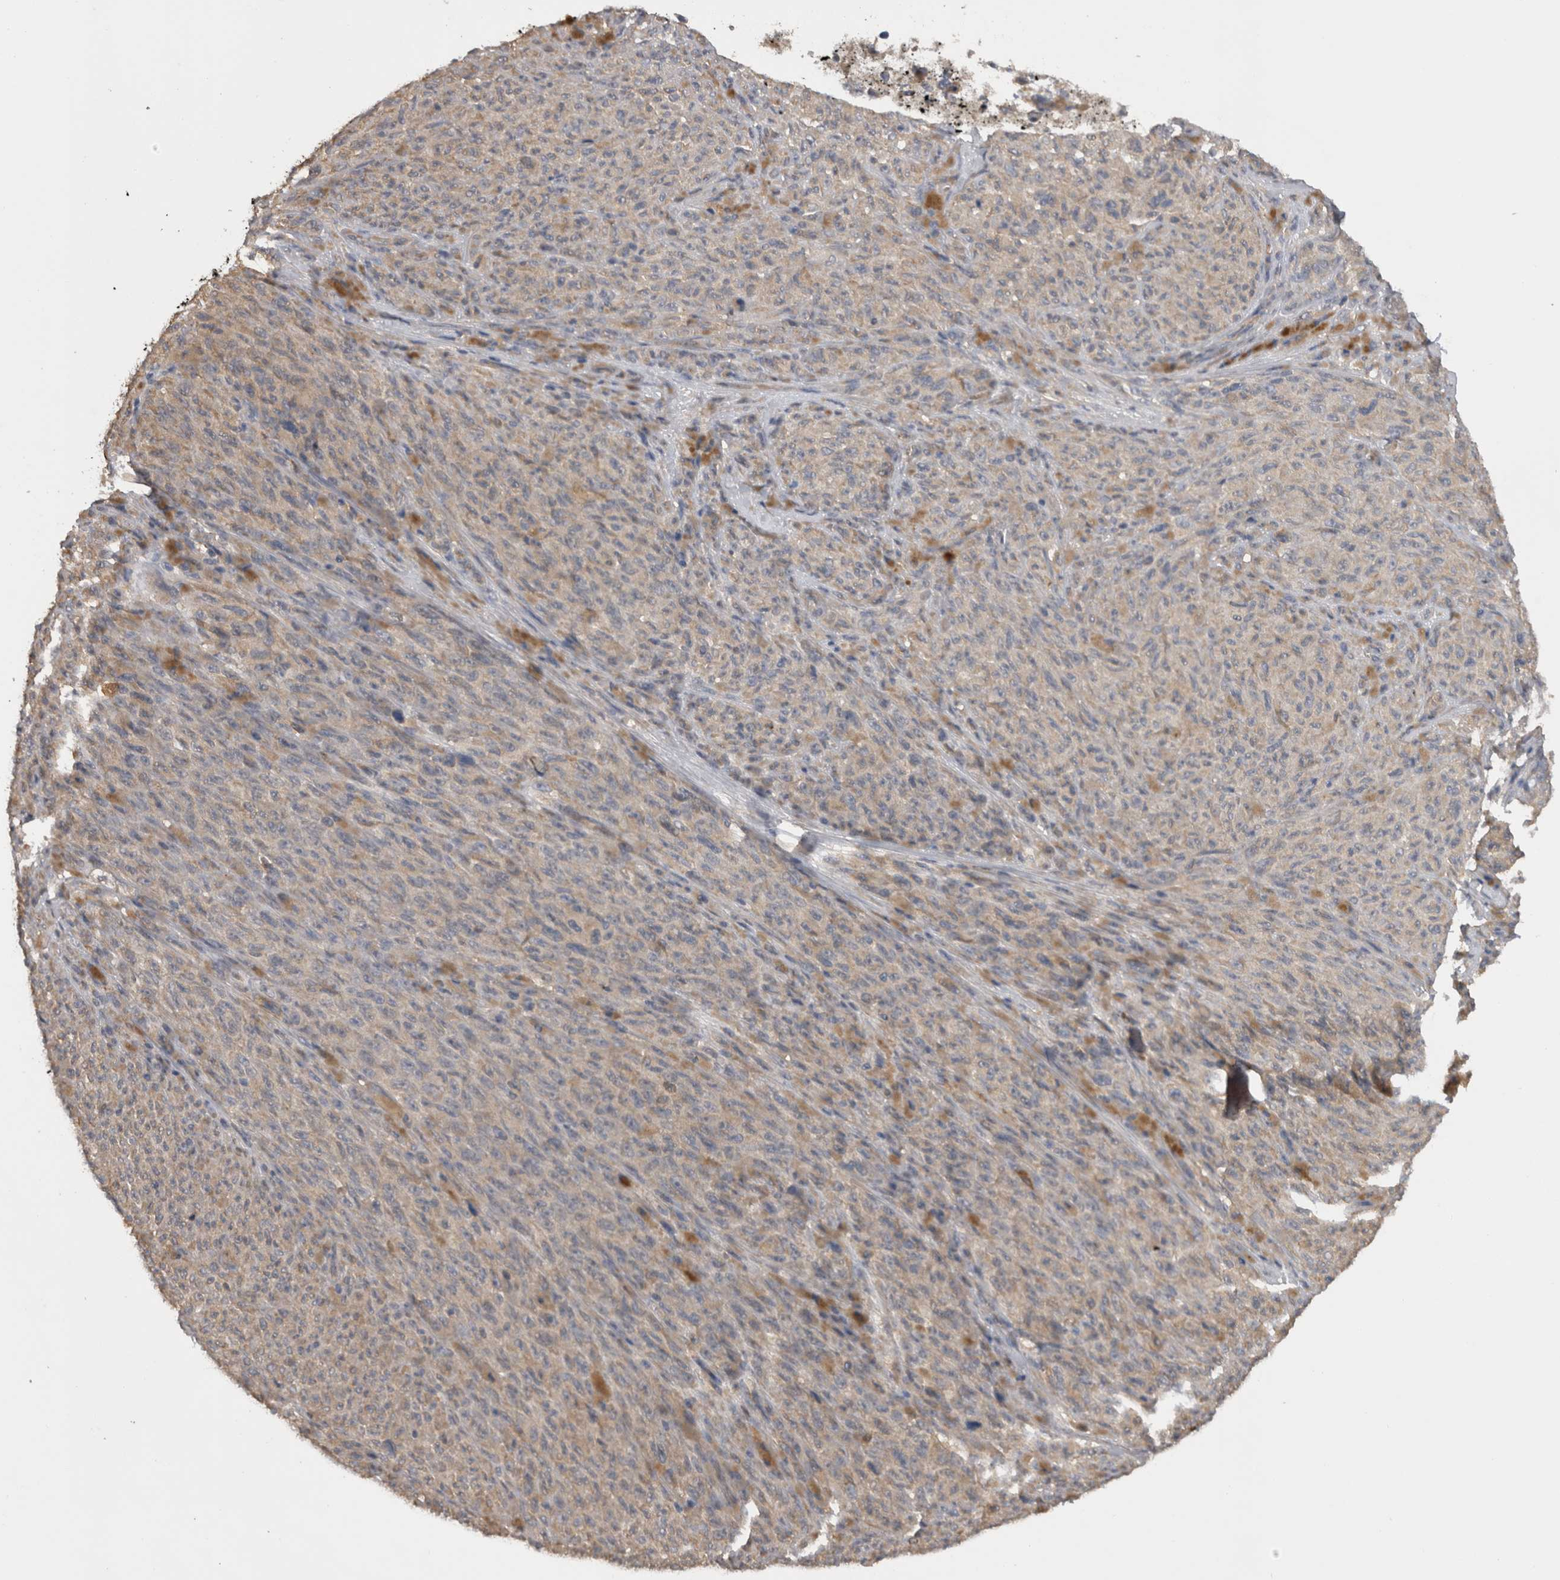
{"staining": {"intensity": "negative", "quantity": "none", "location": "none"}, "tissue": "melanoma", "cell_type": "Tumor cells", "image_type": "cancer", "snomed": [{"axis": "morphology", "description": "Malignant melanoma, NOS"}, {"axis": "topography", "description": "Skin"}], "caption": "An immunohistochemistry micrograph of malignant melanoma is shown. There is no staining in tumor cells of malignant melanoma.", "gene": "TMED7", "patient": {"sex": "female", "age": 82}}